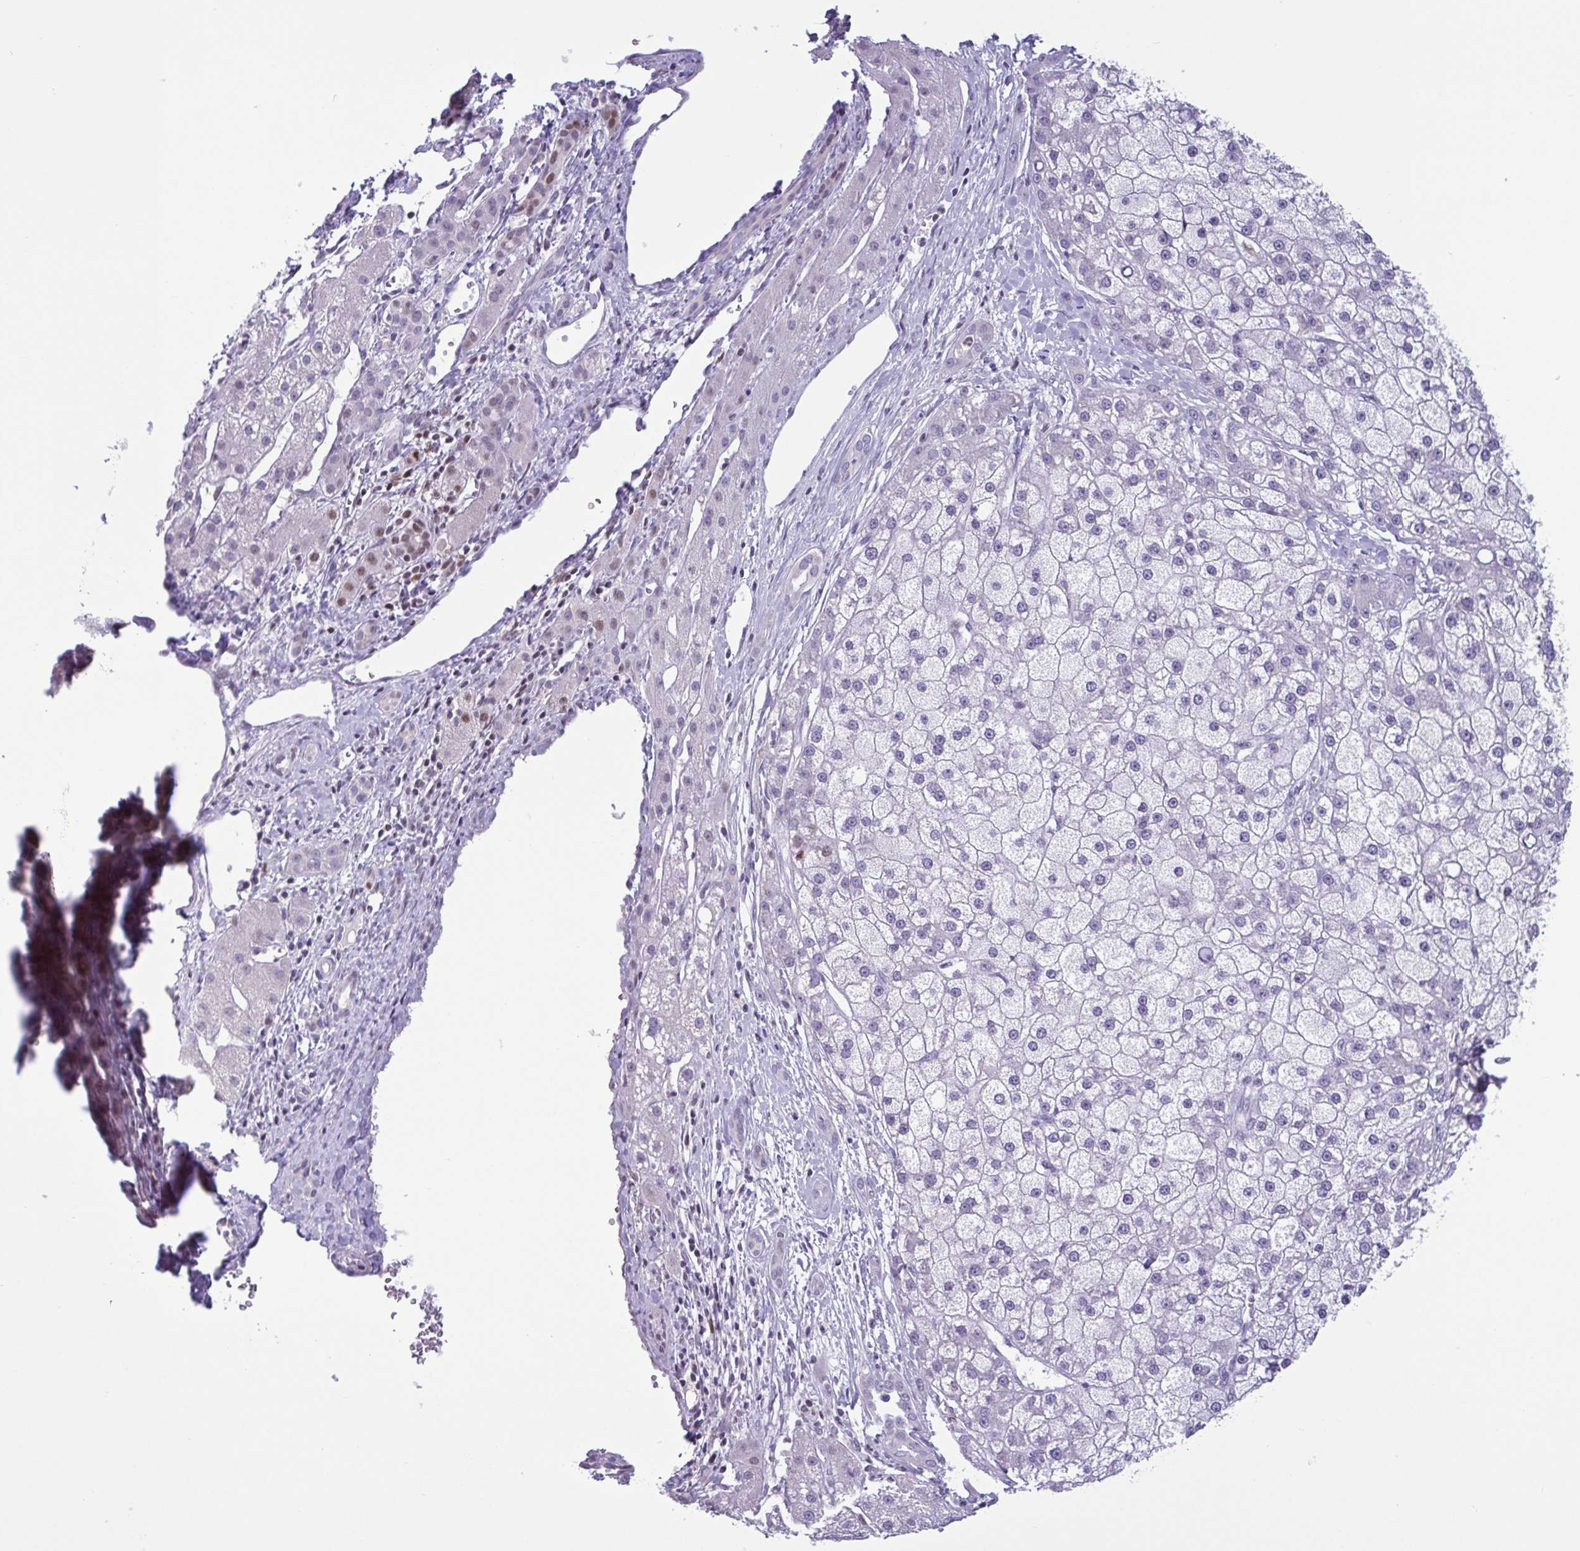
{"staining": {"intensity": "negative", "quantity": "none", "location": "none"}, "tissue": "liver cancer", "cell_type": "Tumor cells", "image_type": "cancer", "snomed": [{"axis": "morphology", "description": "Carcinoma, Hepatocellular, NOS"}, {"axis": "topography", "description": "Liver"}], "caption": "Hepatocellular carcinoma (liver) was stained to show a protein in brown. There is no significant positivity in tumor cells.", "gene": "IRF1", "patient": {"sex": "male", "age": 67}}